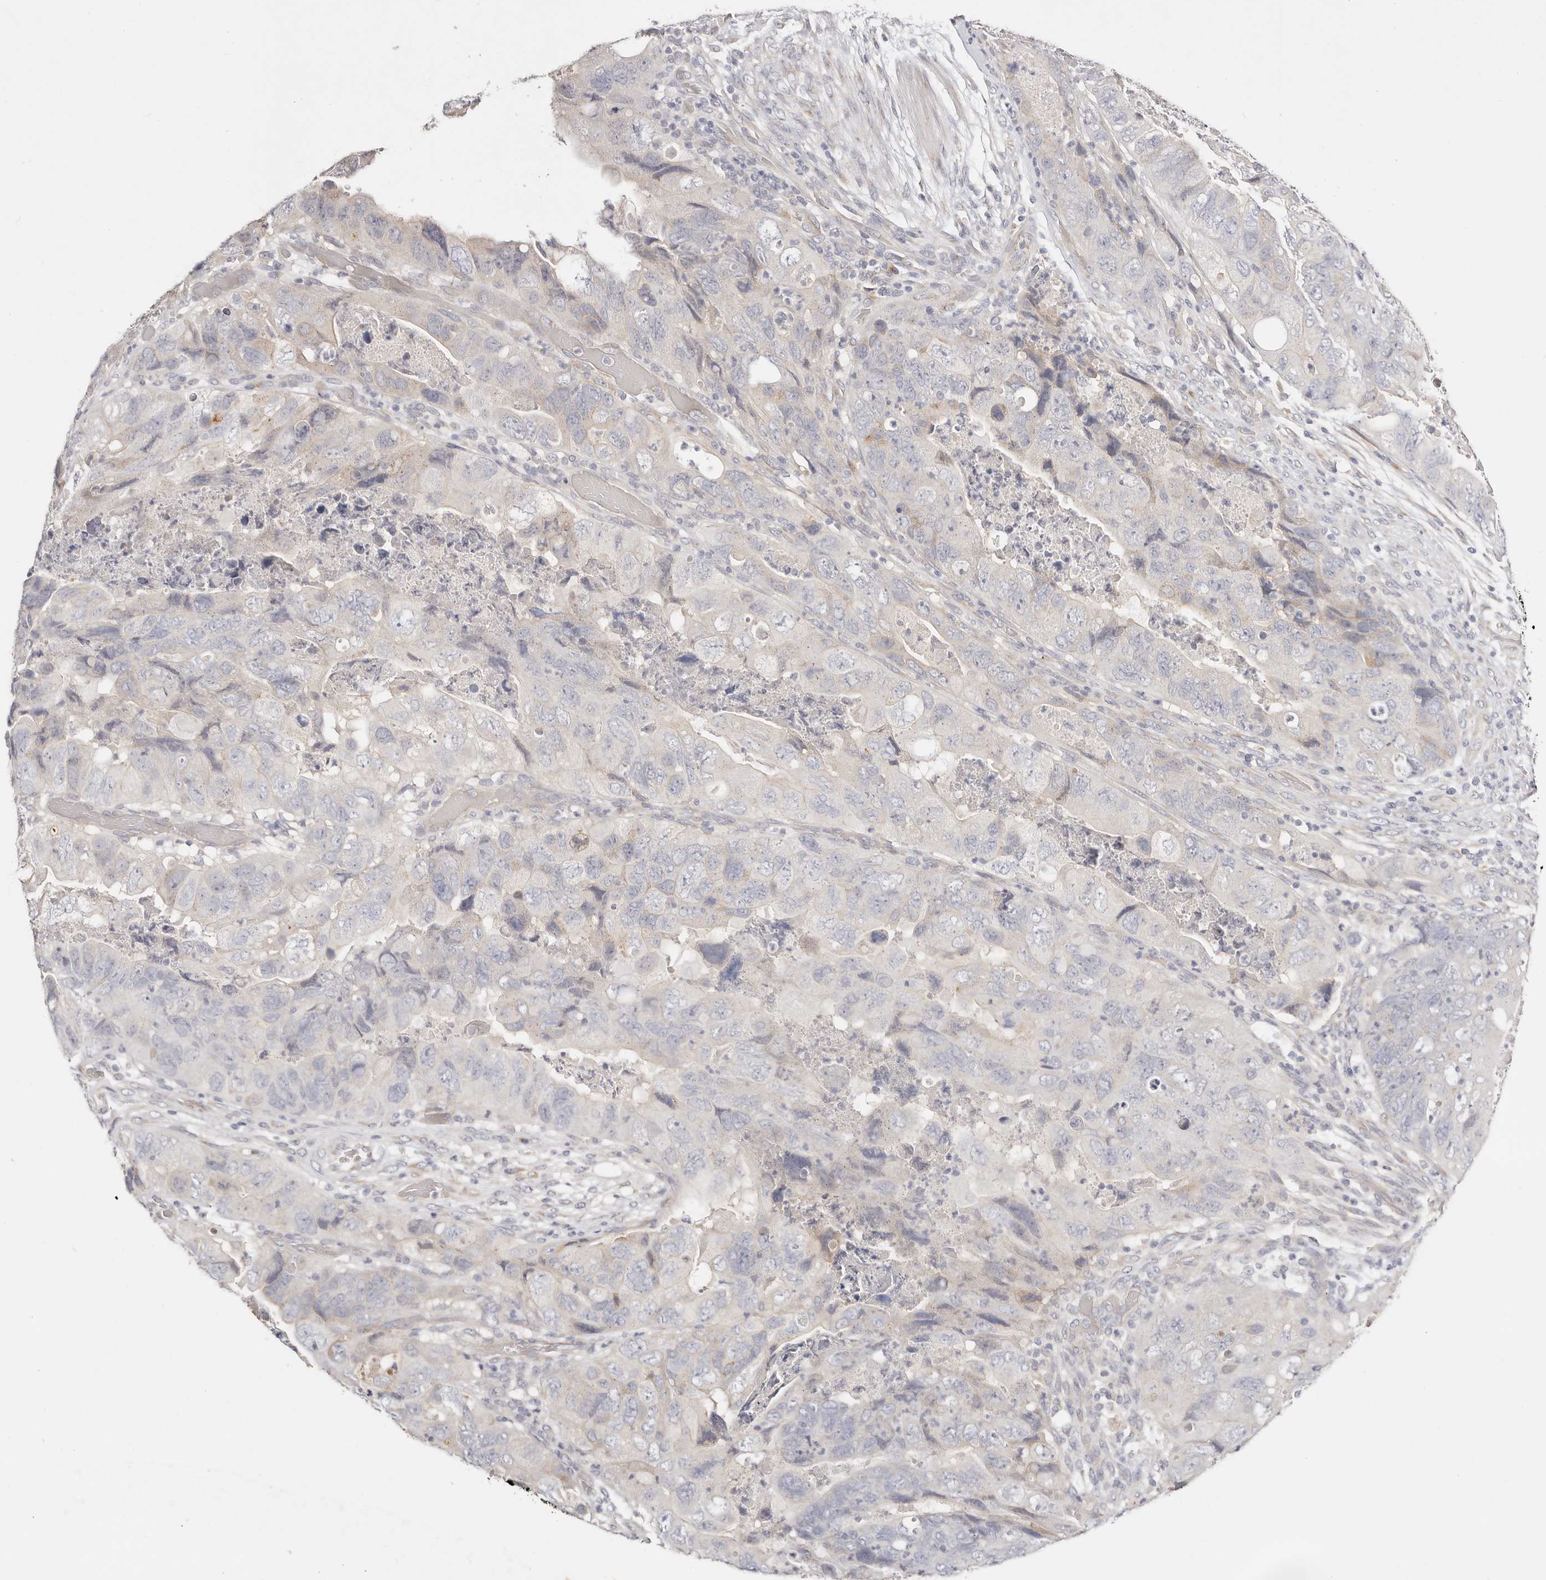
{"staining": {"intensity": "negative", "quantity": "none", "location": "none"}, "tissue": "colorectal cancer", "cell_type": "Tumor cells", "image_type": "cancer", "snomed": [{"axis": "morphology", "description": "Adenocarcinoma, NOS"}, {"axis": "topography", "description": "Rectum"}], "caption": "Immunohistochemistry image of neoplastic tissue: human colorectal adenocarcinoma stained with DAB reveals no significant protein positivity in tumor cells. The staining is performed using DAB brown chromogen with nuclei counter-stained in using hematoxylin.", "gene": "DNASE1", "patient": {"sex": "male", "age": 63}}